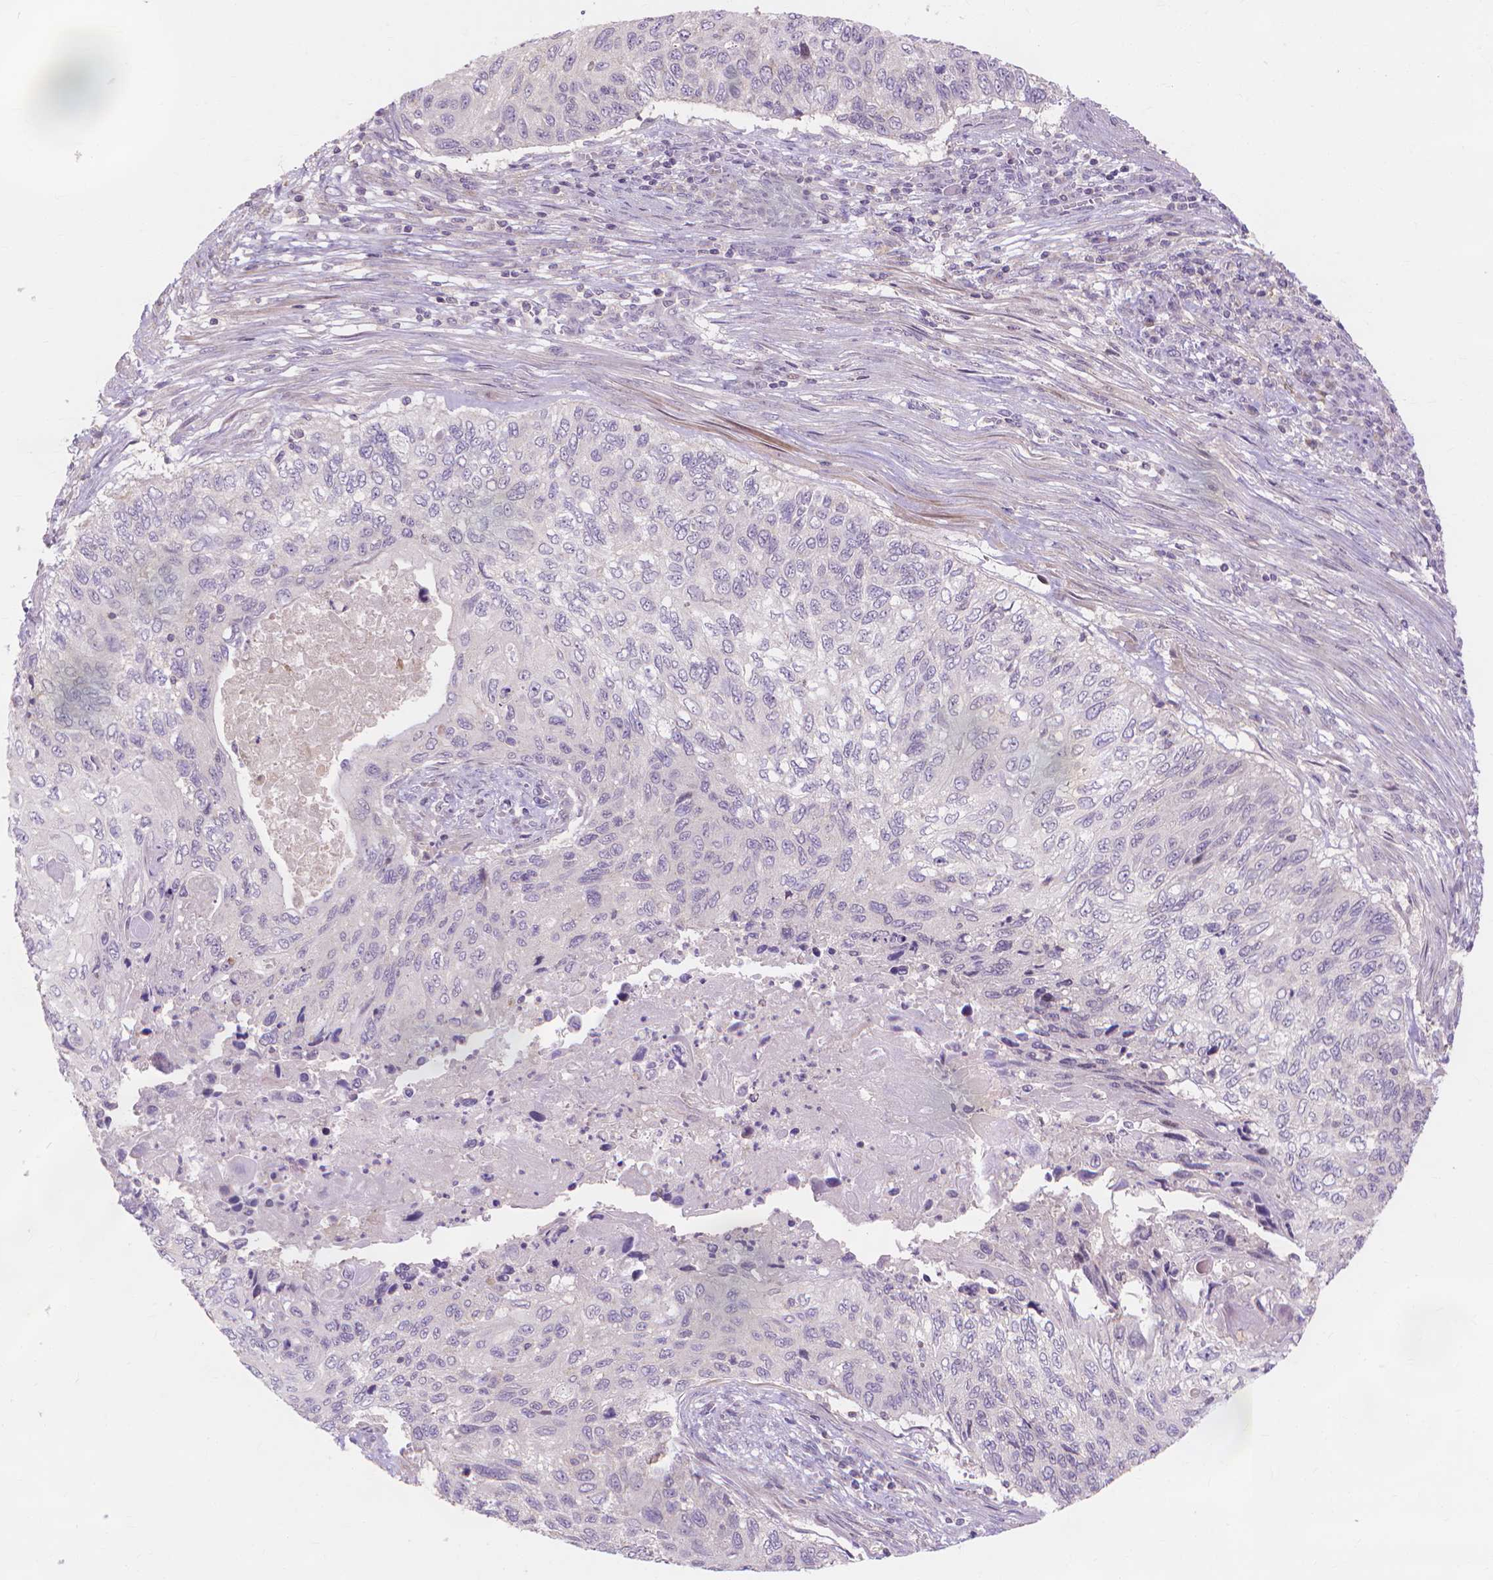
{"staining": {"intensity": "negative", "quantity": "none", "location": "none"}, "tissue": "cervical cancer", "cell_type": "Tumor cells", "image_type": "cancer", "snomed": [{"axis": "morphology", "description": "Squamous cell carcinoma, NOS"}, {"axis": "topography", "description": "Cervix"}], "caption": "IHC of human squamous cell carcinoma (cervical) demonstrates no positivity in tumor cells. The staining is performed using DAB brown chromogen with nuclei counter-stained in using hematoxylin.", "gene": "PRDM13", "patient": {"sex": "female", "age": 70}}